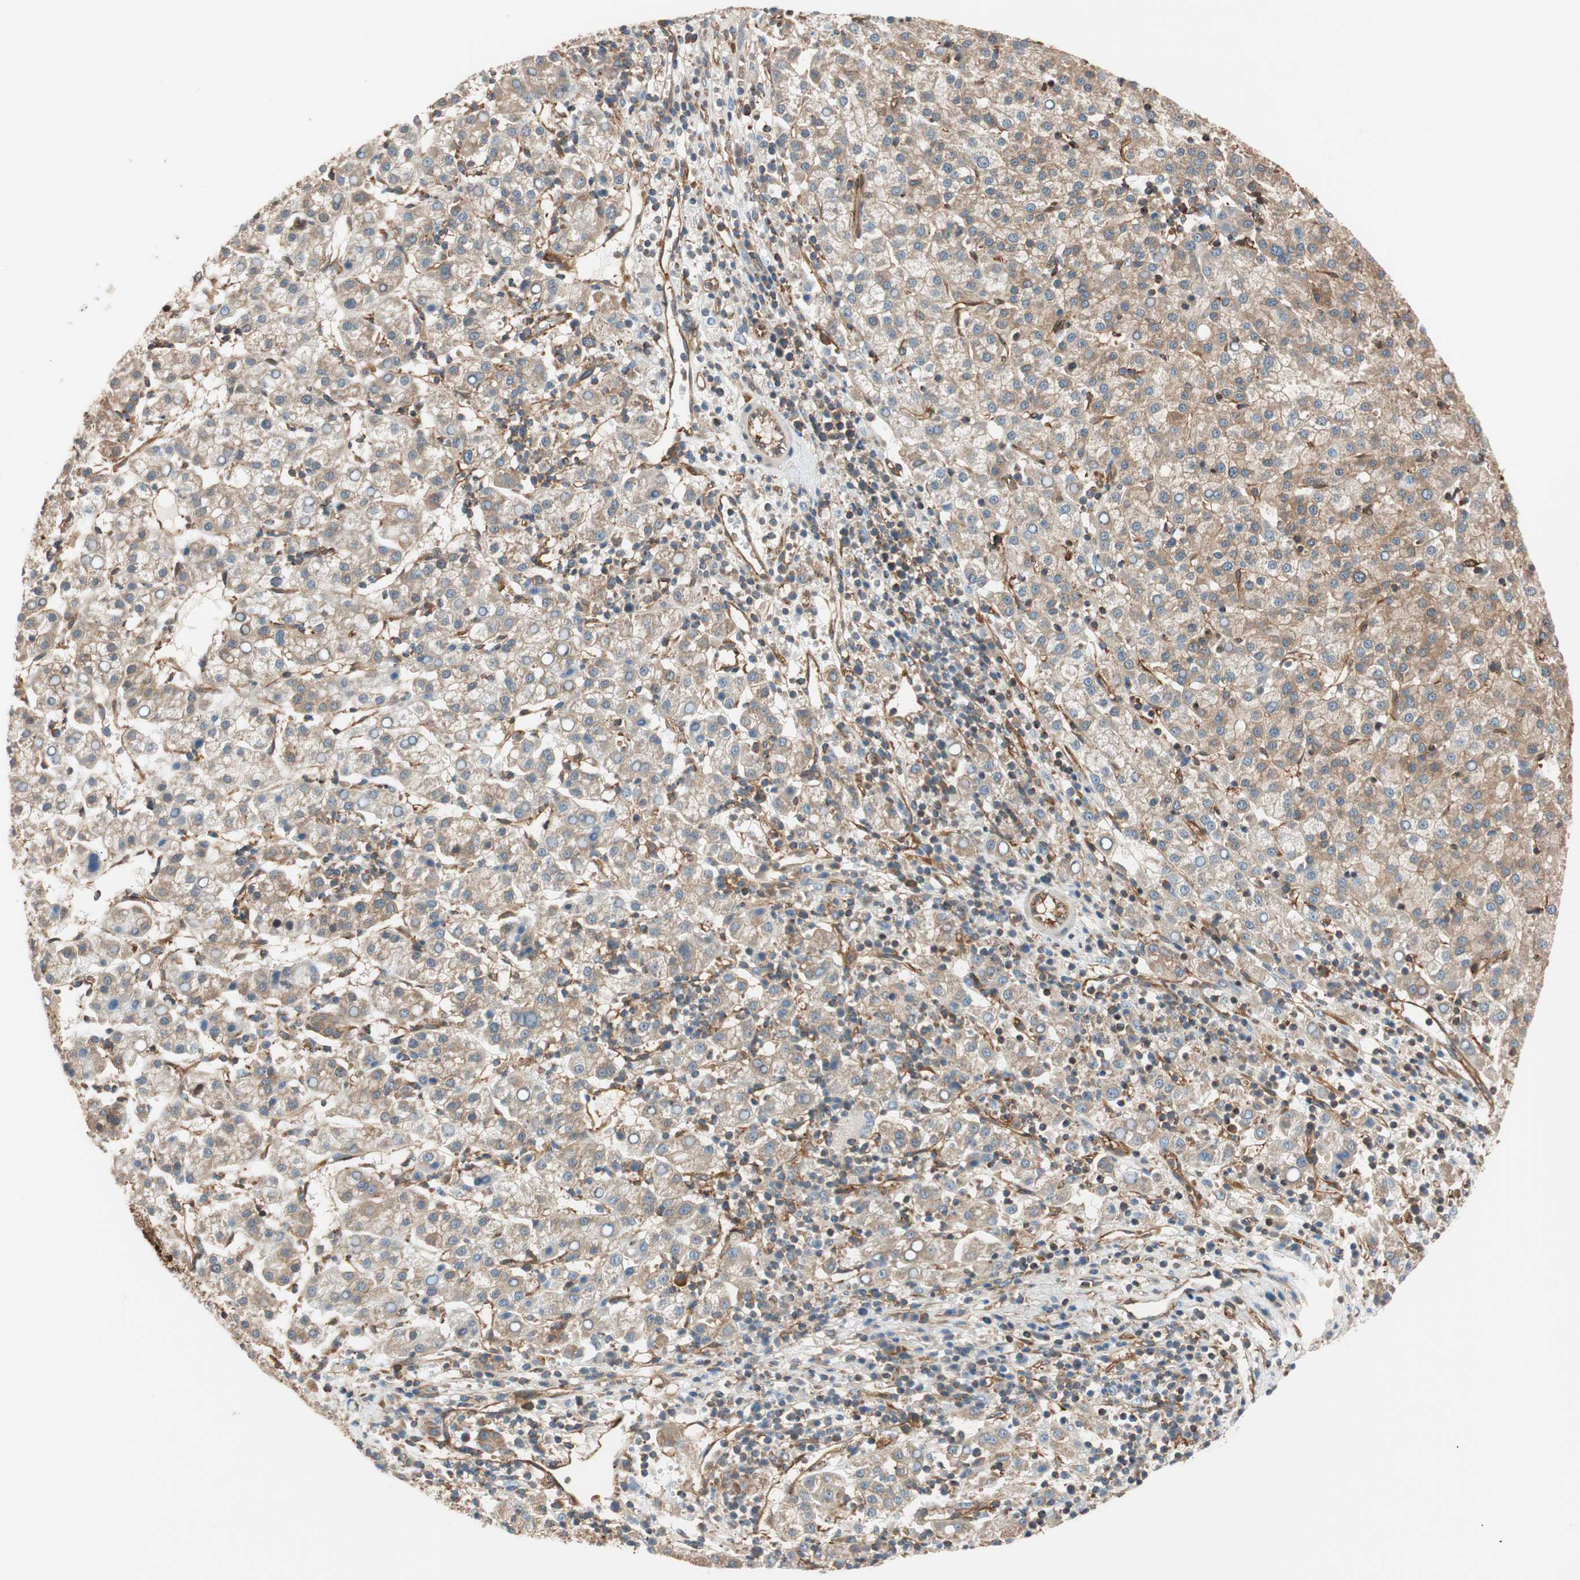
{"staining": {"intensity": "moderate", "quantity": ">75%", "location": "cytoplasmic/membranous"}, "tissue": "liver cancer", "cell_type": "Tumor cells", "image_type": "cancer", "snomed": [{"axis": "morphology", "description": "Carcinoma, Hepatocellular, NOS"}, {"axis": "topography", "description": "Liver"}], "caption": "Moderate cytoplasmic/membranous protein expression is seen in about >75% of tumor cells in liver hepatocellular carcinoma.", "gene": "WASL", "patient": {"sex": "female", "age": 58}}